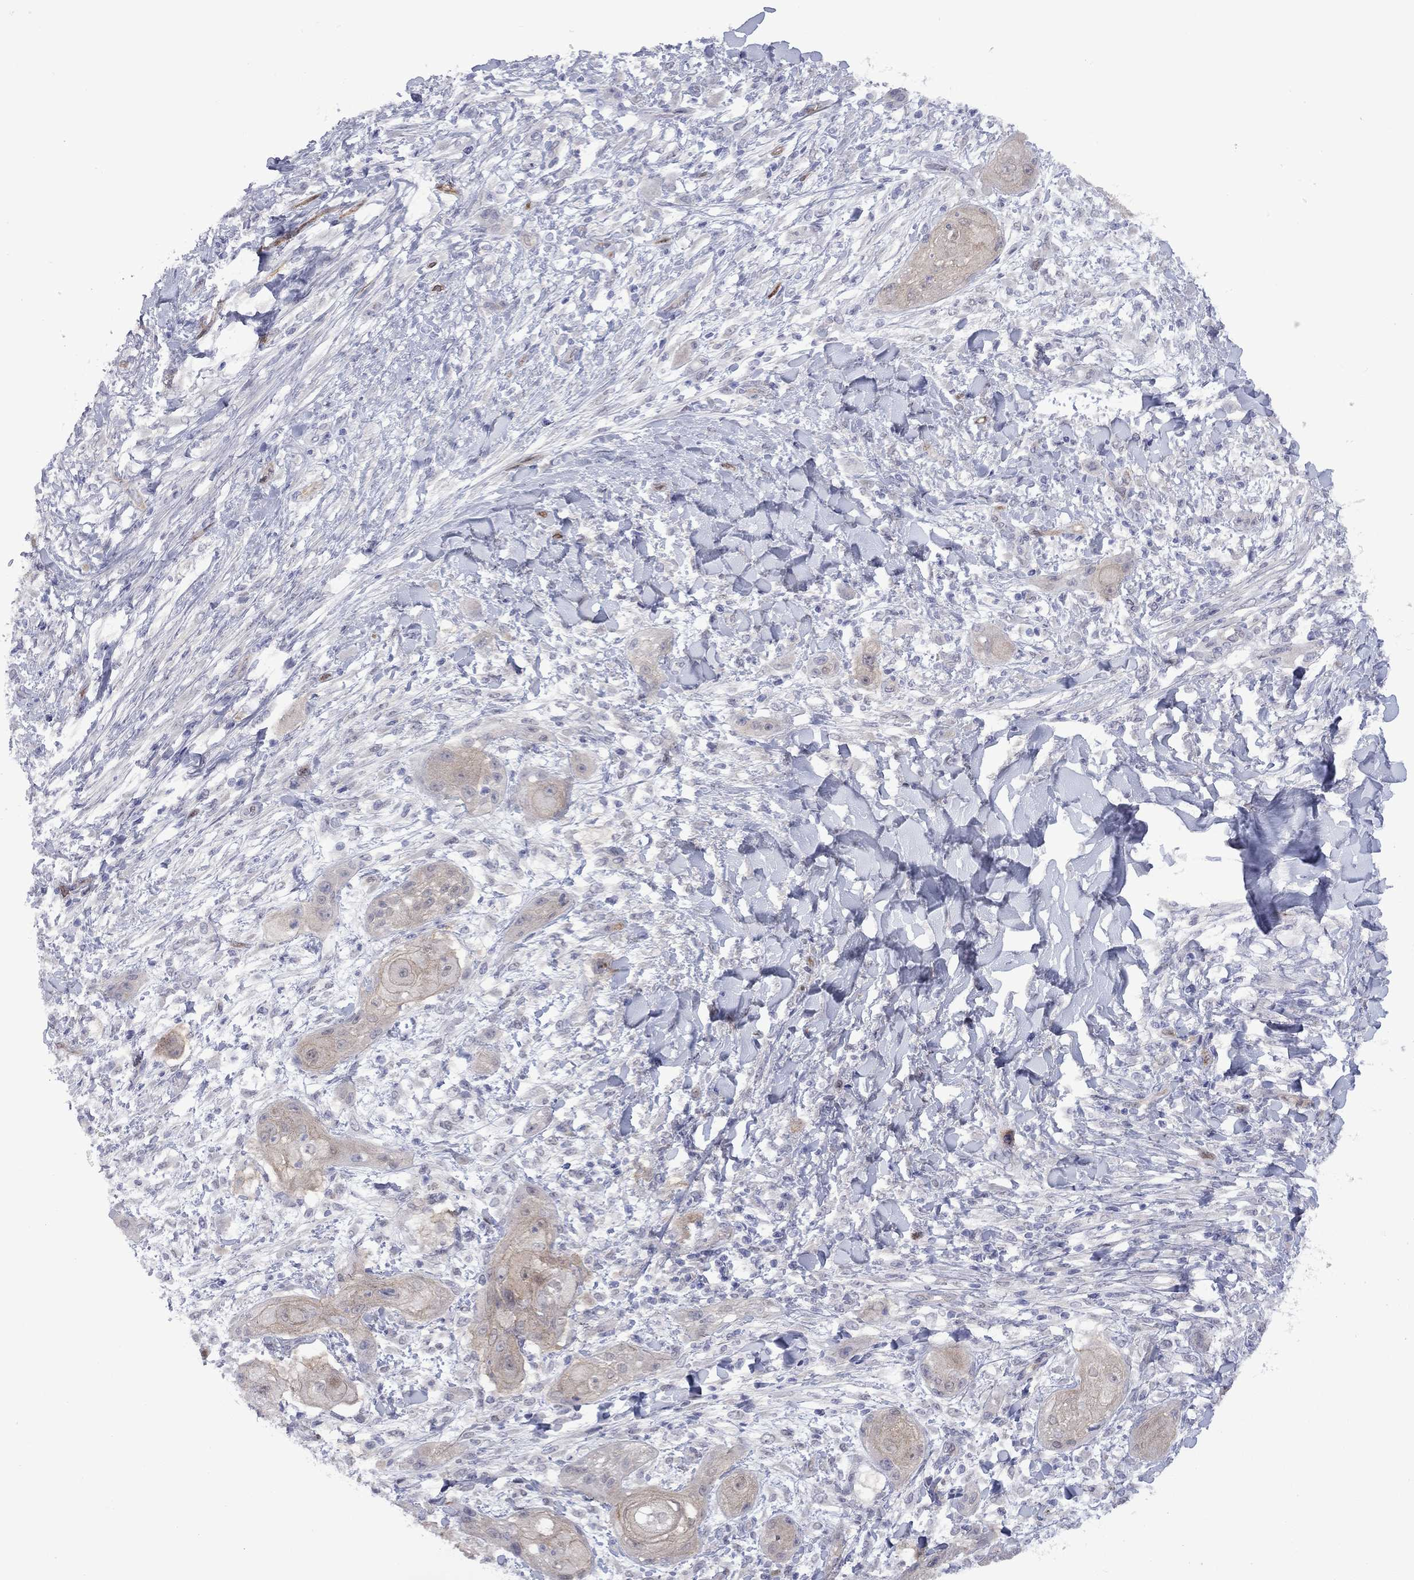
{"staining": {"intensity": "weak", "quantity": ">75%", "location": "cytoplasmic/membranous"}, "tissue": "skin cancer", "cell_type": "Tumor cells", "image_type": "cancer", "snomed": [{"axis": "morphology", "description": "Squamous cell carcinoma, NOS"}, {"axis": "topography", "description": "Skin"}], "caption": "Skin squamous cell carcinoma stained with IHC demonstrates weak cytoplasmic/membranous positivity in about >75% of tumor cells. (DAB (3,3'-diaminobenzidine) = brown stain, brightfield microscopy at high magnification).", "gene": "CTNNBIP1", "patient": {"sex": "male", "age": 62}}